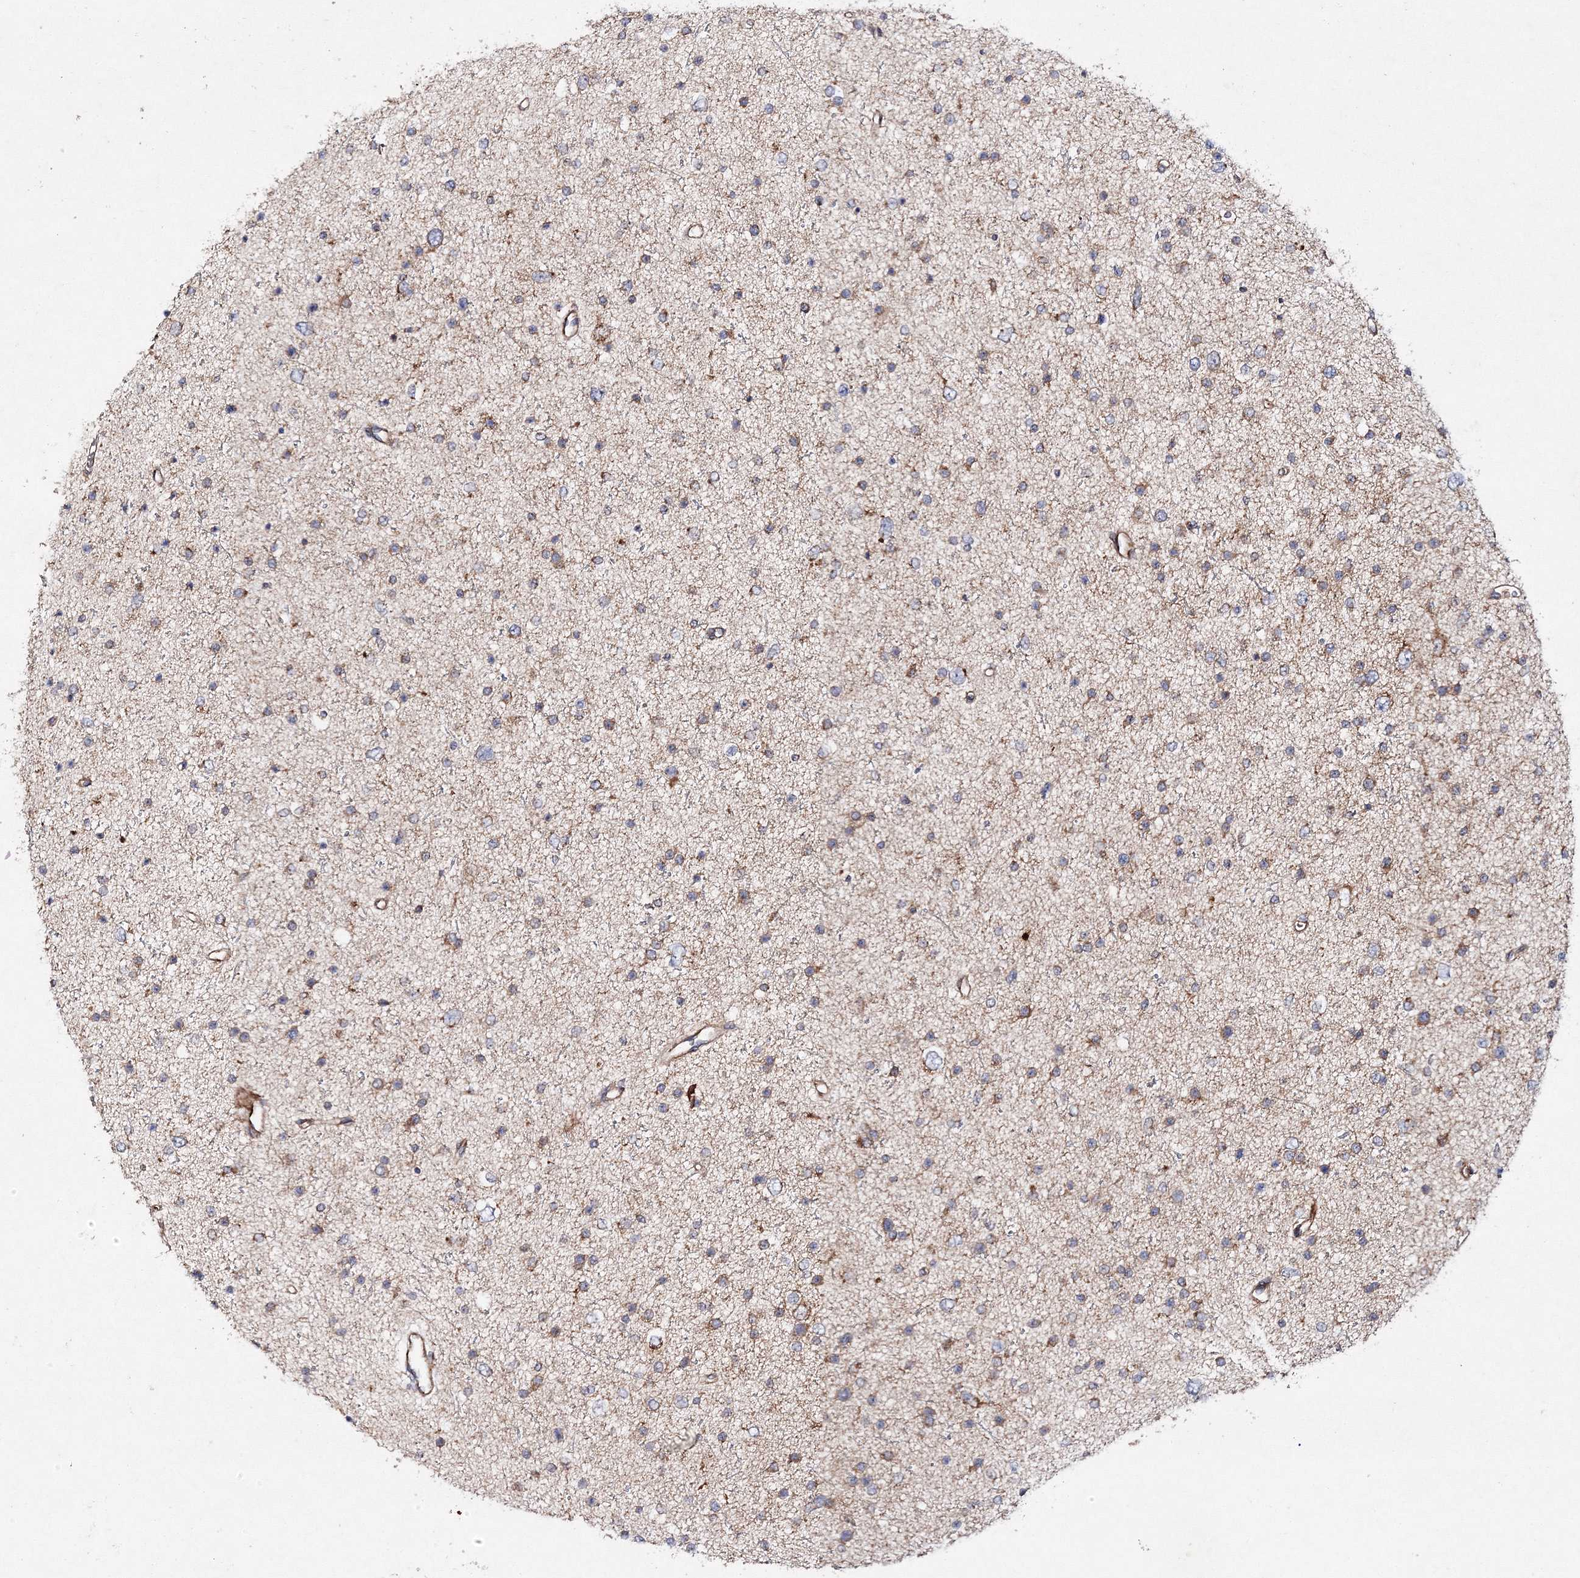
{"staining": {"intensity": "moderate", "quantity": "<25%", "location": "cytoplasmic/membranous"}, "tissue": "glioma", "cell_type": "Tumor cells", "image_type": "cancer", "snomed": [{"axis": "morphology", "description": "Glioma, malignant, Low grade"}, {"axis": "topography", "description": "Brain"}], "caption": "Glioma stained with a brown dye shows moderate cytoplasmic/membranous positive positivity in about <25% of tumor cells.", "gene": "DNAJC13", "patient": {"sex": "female", "age": 37}}